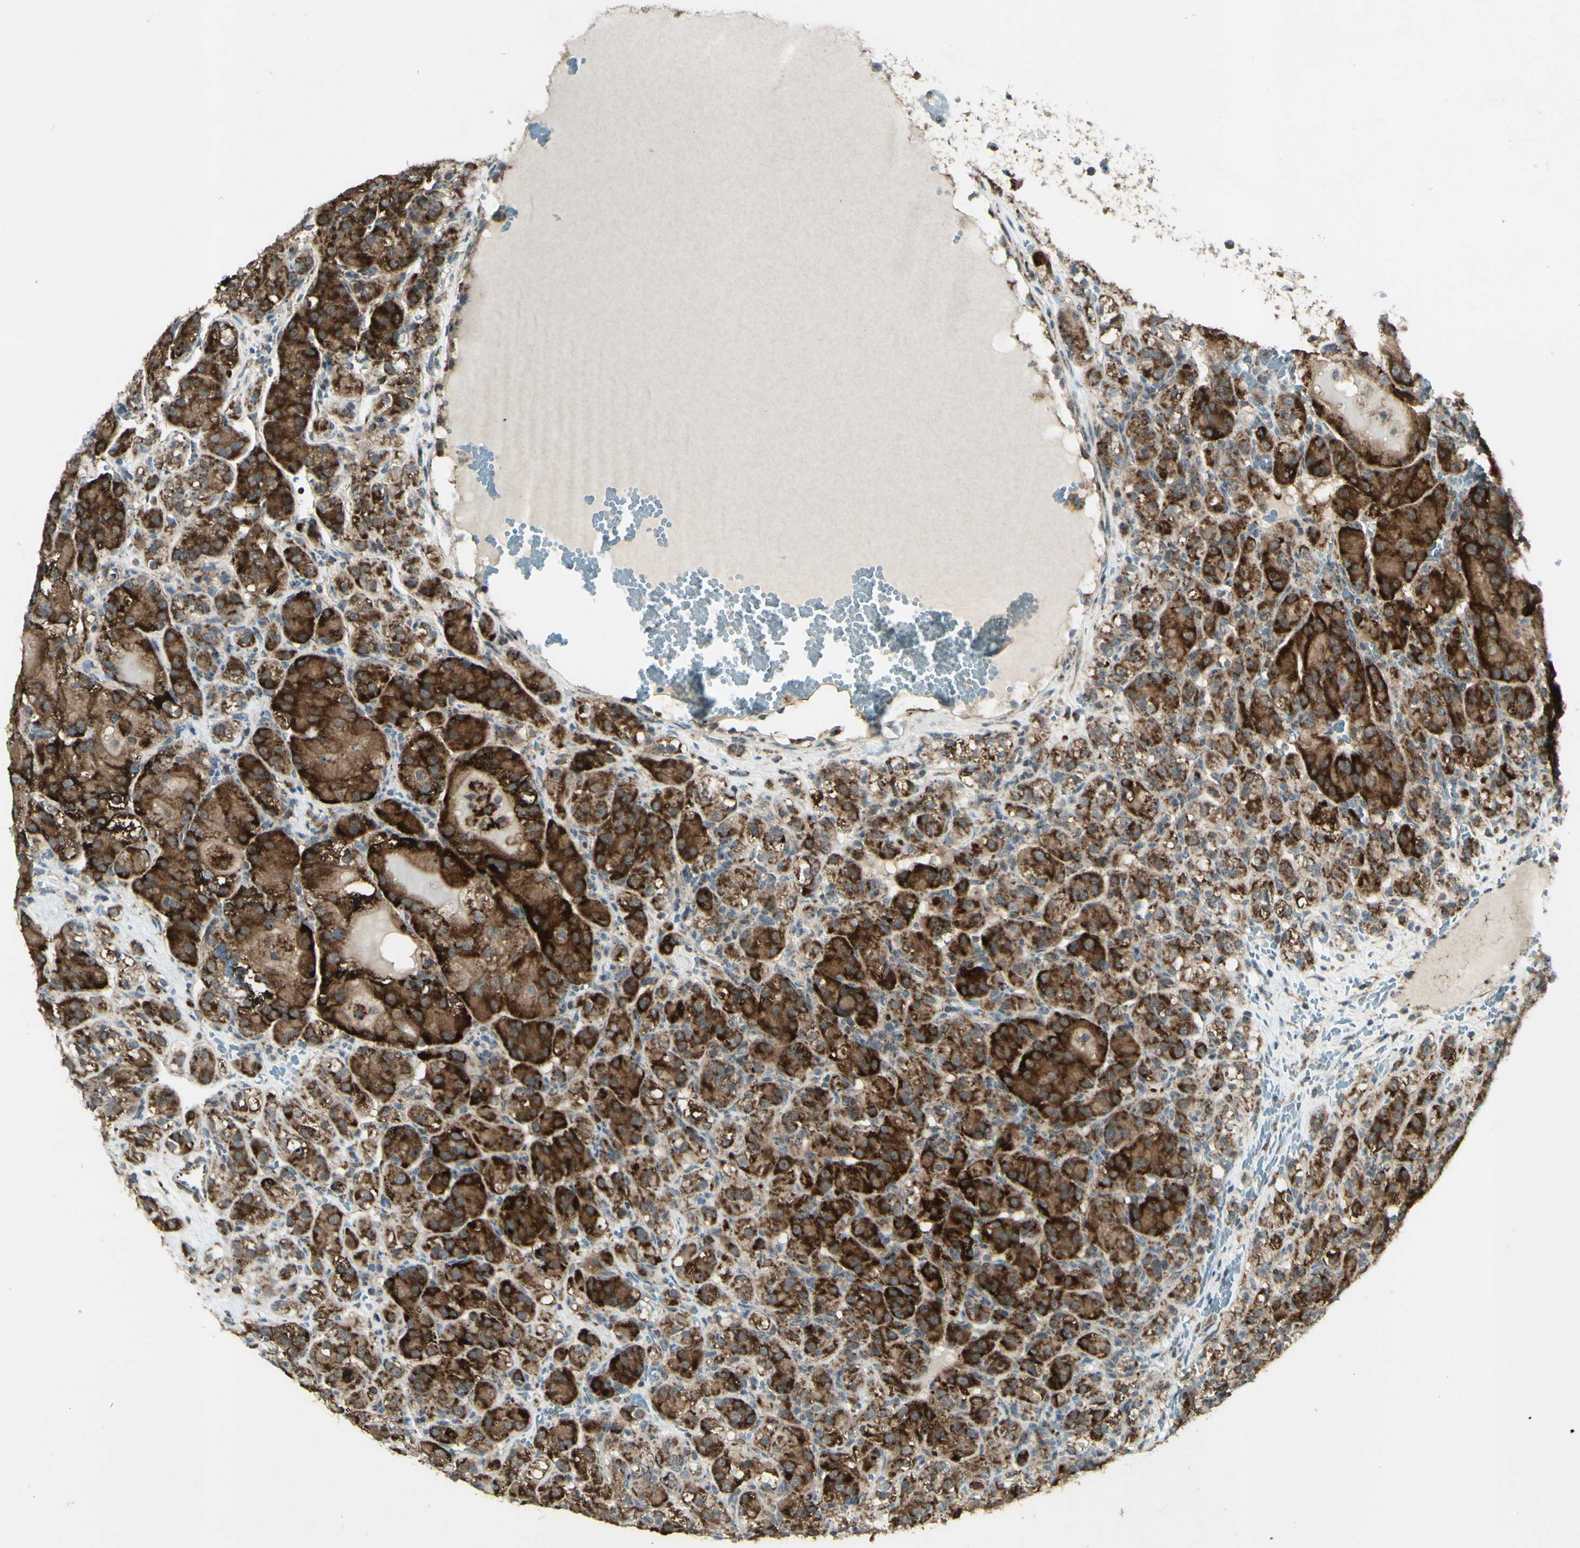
{"staining": {"intensity": "strong", "quantity": ">75%", "location": "cytoplasmic/membranous"}, "tissue": "renal cancer", "cell_type": "Tumor cells", "image_type": "cancer", "snomed": [{"axis": "morphology", "description": "Adenocarcinoma, NOS"}, {"axis": "topography", "description": "Kidney"}], "caption": "This histopathology image reveals immunohistochemistry staining of human renal adenocarcinoma, with high strong cytoplasmic/membranous positivity in approximately >75% of tumor cells.", "gene": "DHRS3", "patient": {"sex": "male", "age": 61}}